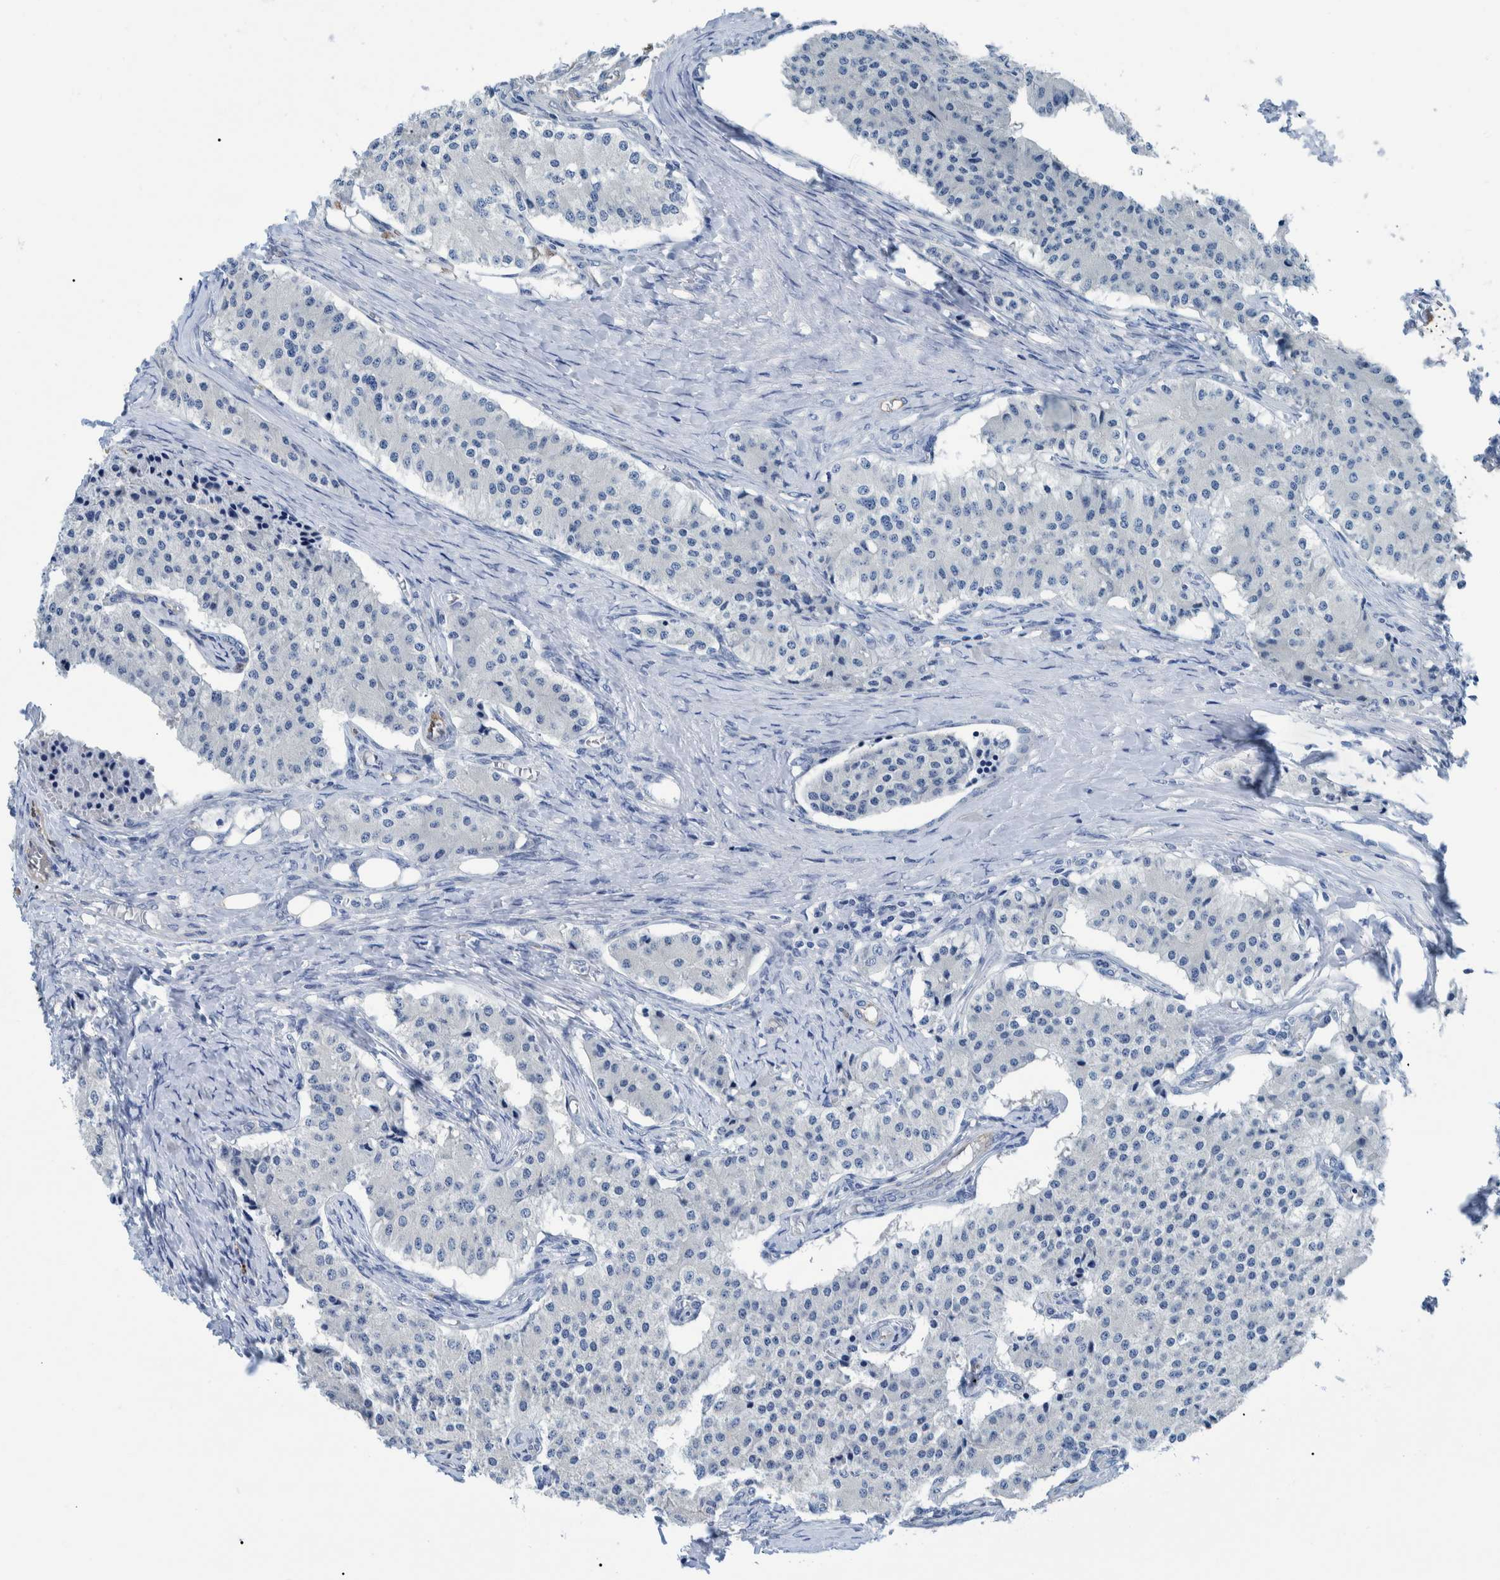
{"staining": {"intensity": "negative", "quantity": "none", "location": "none"}, "tissue": "carcinoid", "cell_type": "Tumor cells", "image_type": "cancer", "snomed": [{"axis": "morphology", "description": "Carcinoid, malignant, NOS"}, {"axis": "topography", "description": "Colon"}], "caption": "Carcinoid stained for a protein using immunohistochemistry shows no positivity tumor cells.", "gene": "IDO1", "patient": {"sex": "female", "age": 52}}